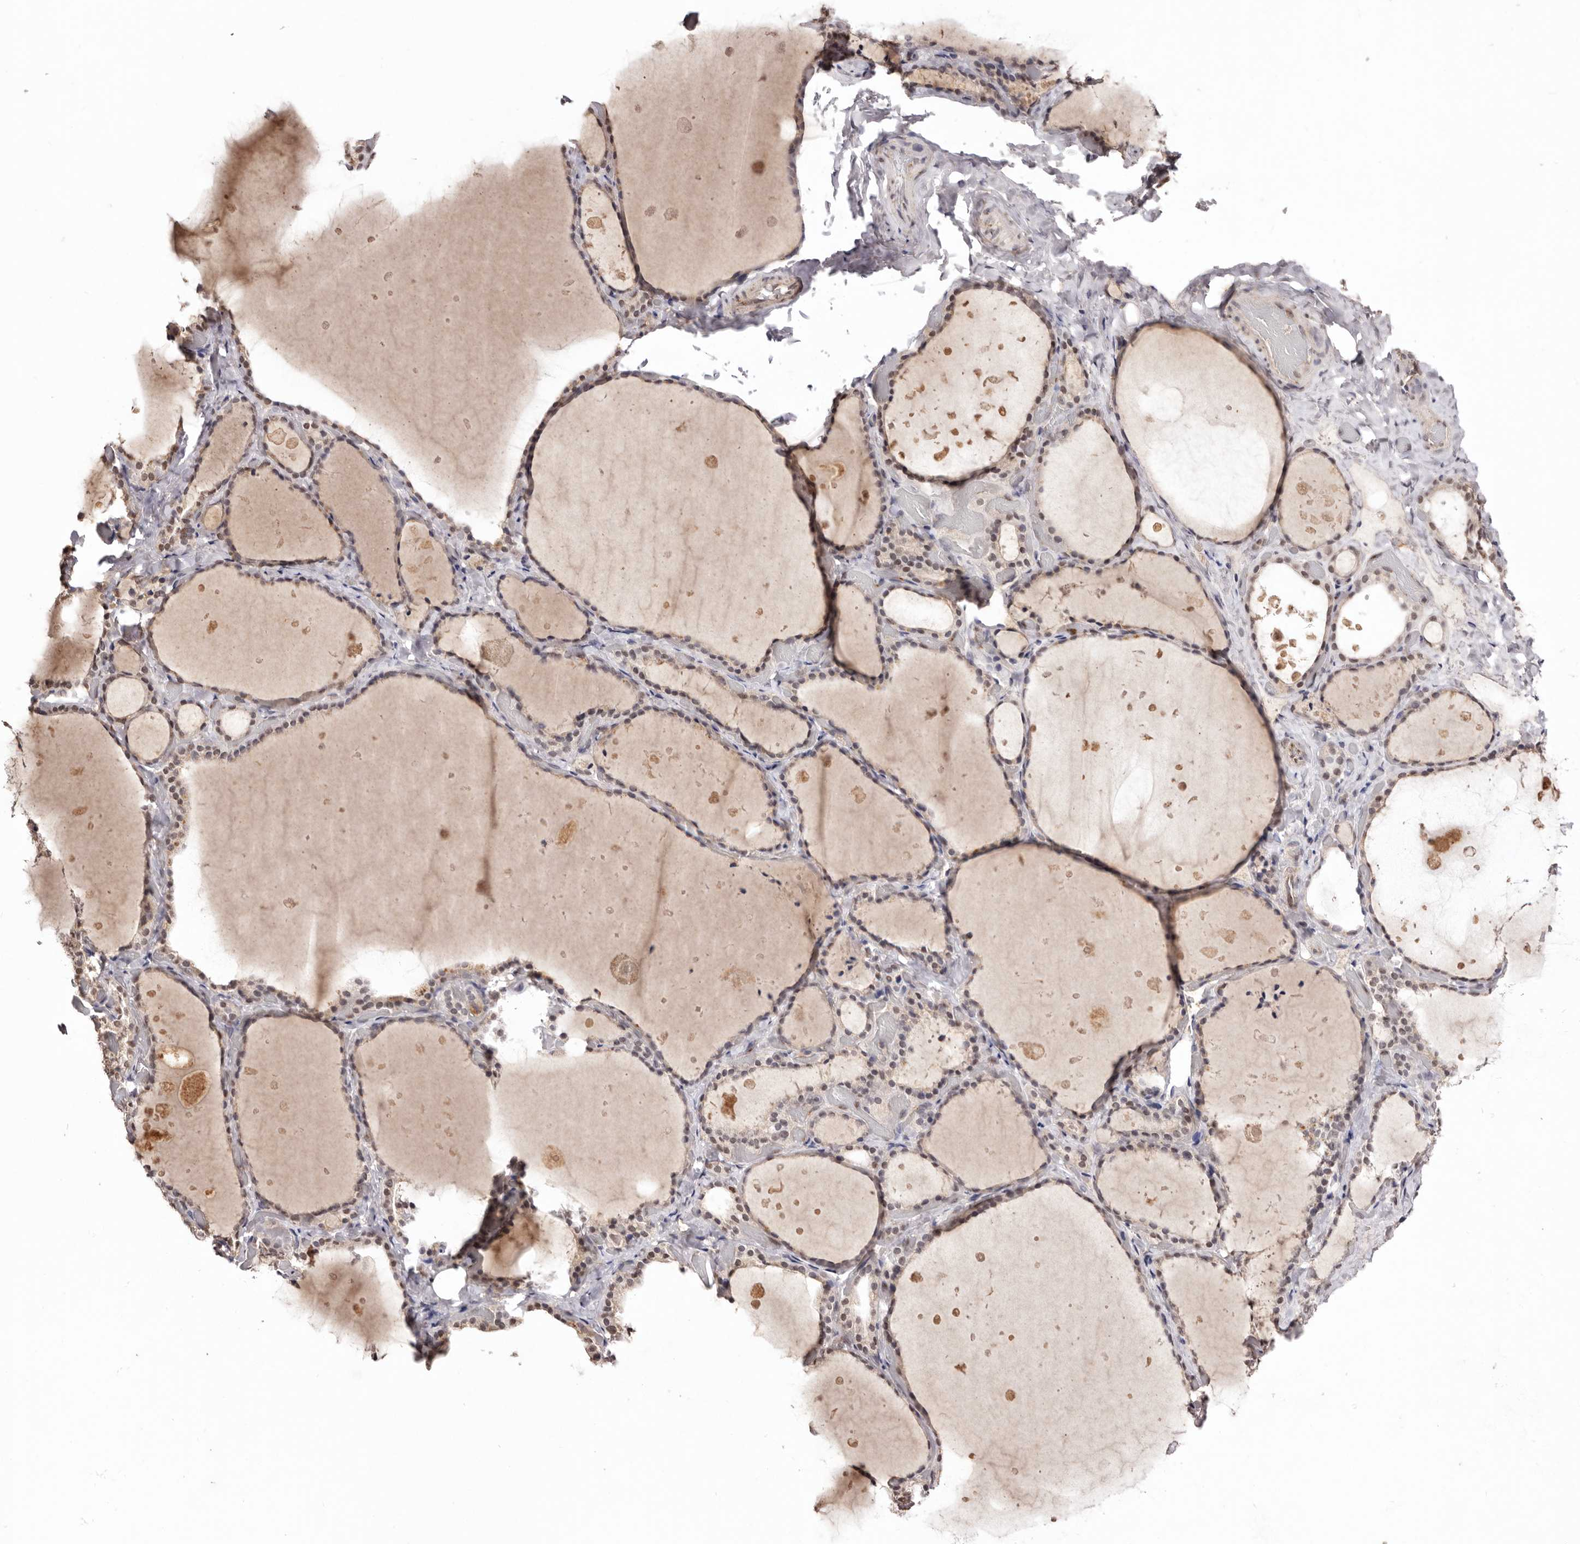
{"staining": {"intensity": "weak", "quantity": ">75%", "location": "nuclear"}, "tissue": "thyroid gland", "cell_type": "Glandular cells", "image_type": "normal", "snomed": [{"axis": "morphology", "description": "Normal tissue, NOS"}, {"axis": "topography", "description": "Thyroid gland"}], "caption": "DAB immunohistochemical staining of unremarkable thyroid gland demonstrates weak nuclear protein staining in approximately >75% of glandular cells.", "gene": "NOTCH1", "patient": {"sex": "female", "age": 44}}